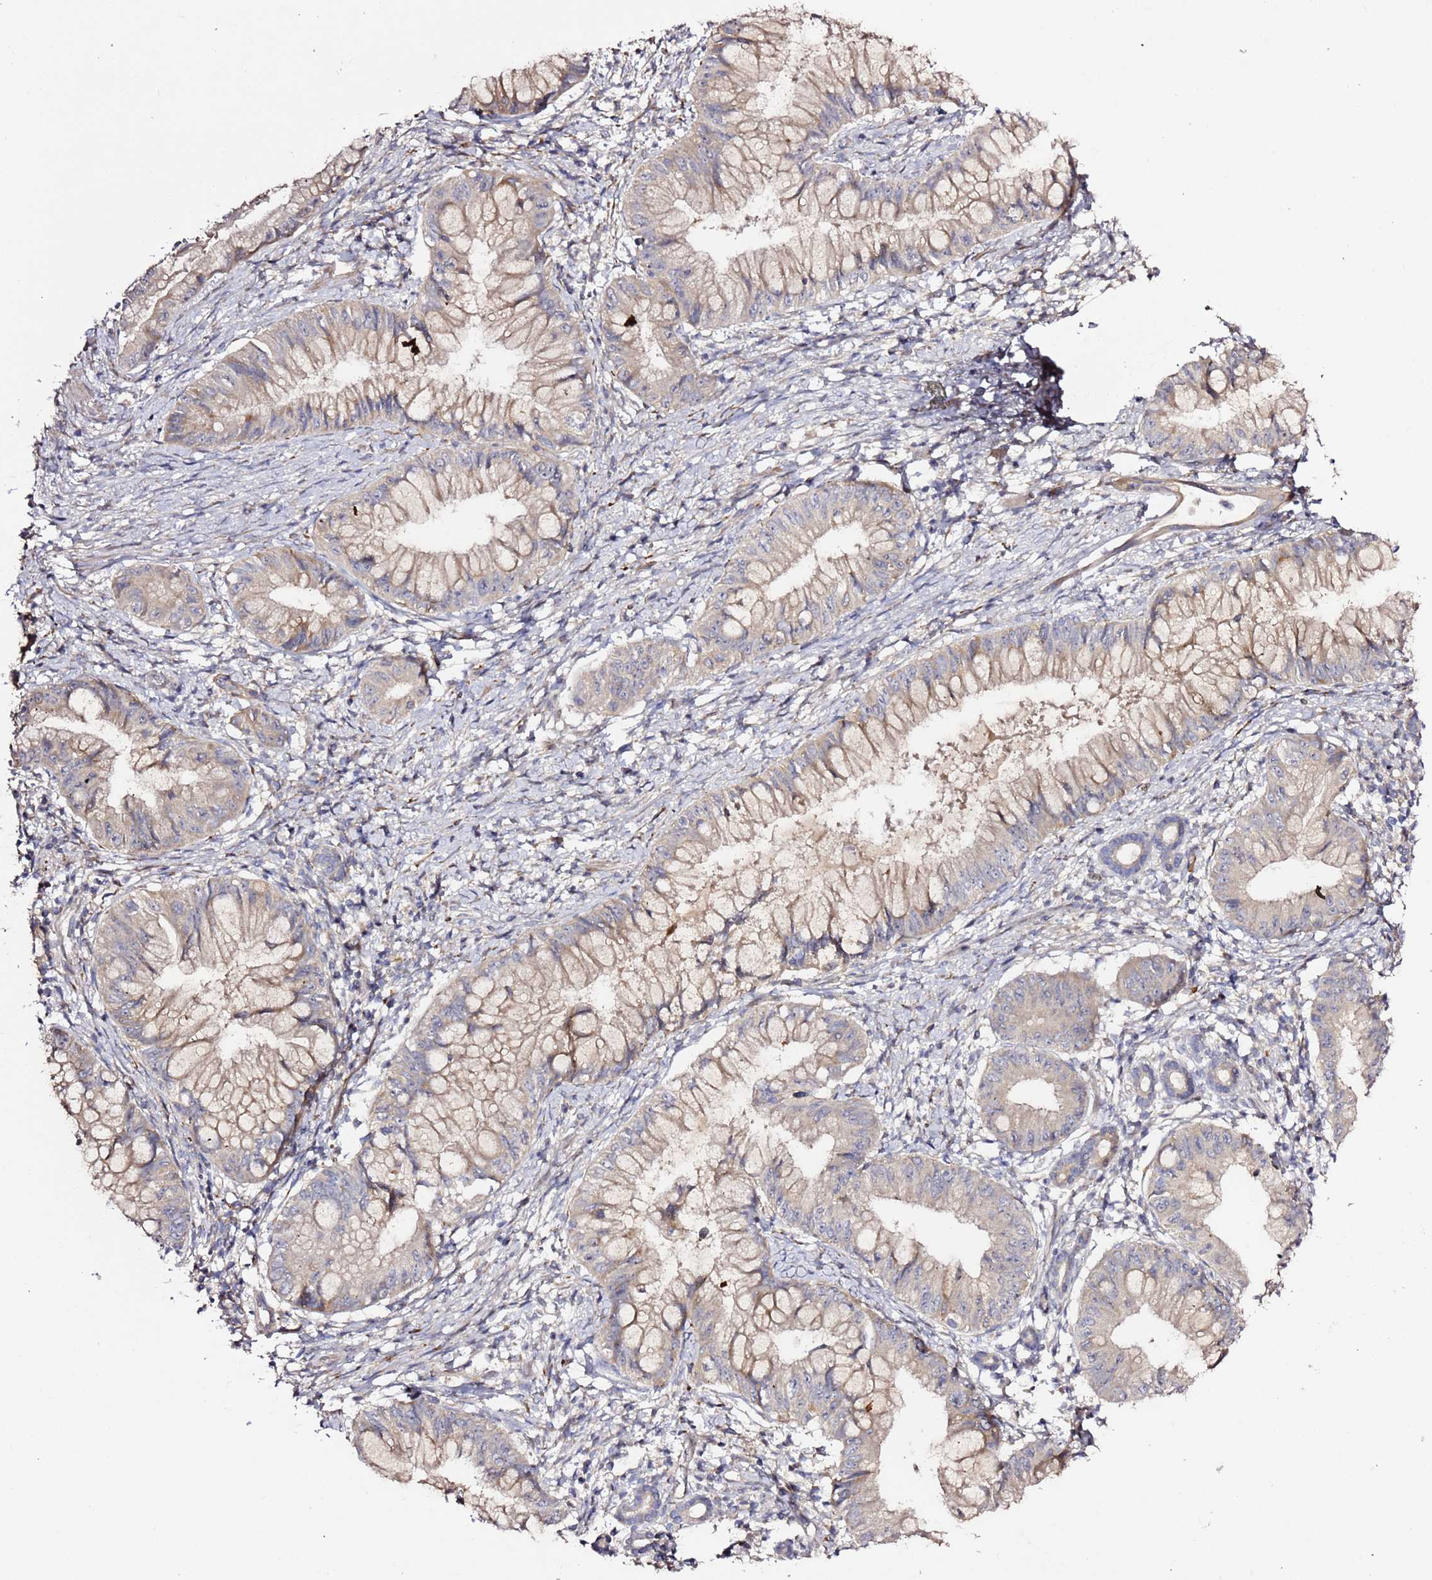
{"staining": {"intensity": "negative", "quantity": "none", "location": "none"}, "tissue": "pancreatic cancer", "cell_type": "Tumor cells", "image_type": "cancer", "snomed": [{"axis": "morphology", "description": "Adenocarcinoma, NOS"}, {"axis": "topography", "description": "Pancreas"}], "caption": "Pancreatic cancer (adenocarcinoma) was stained to show a protein in brown. There is no significant expression in tumor cells.", "gene": "HSD17B7", "patient": {"sex": "male", "age": 48}}